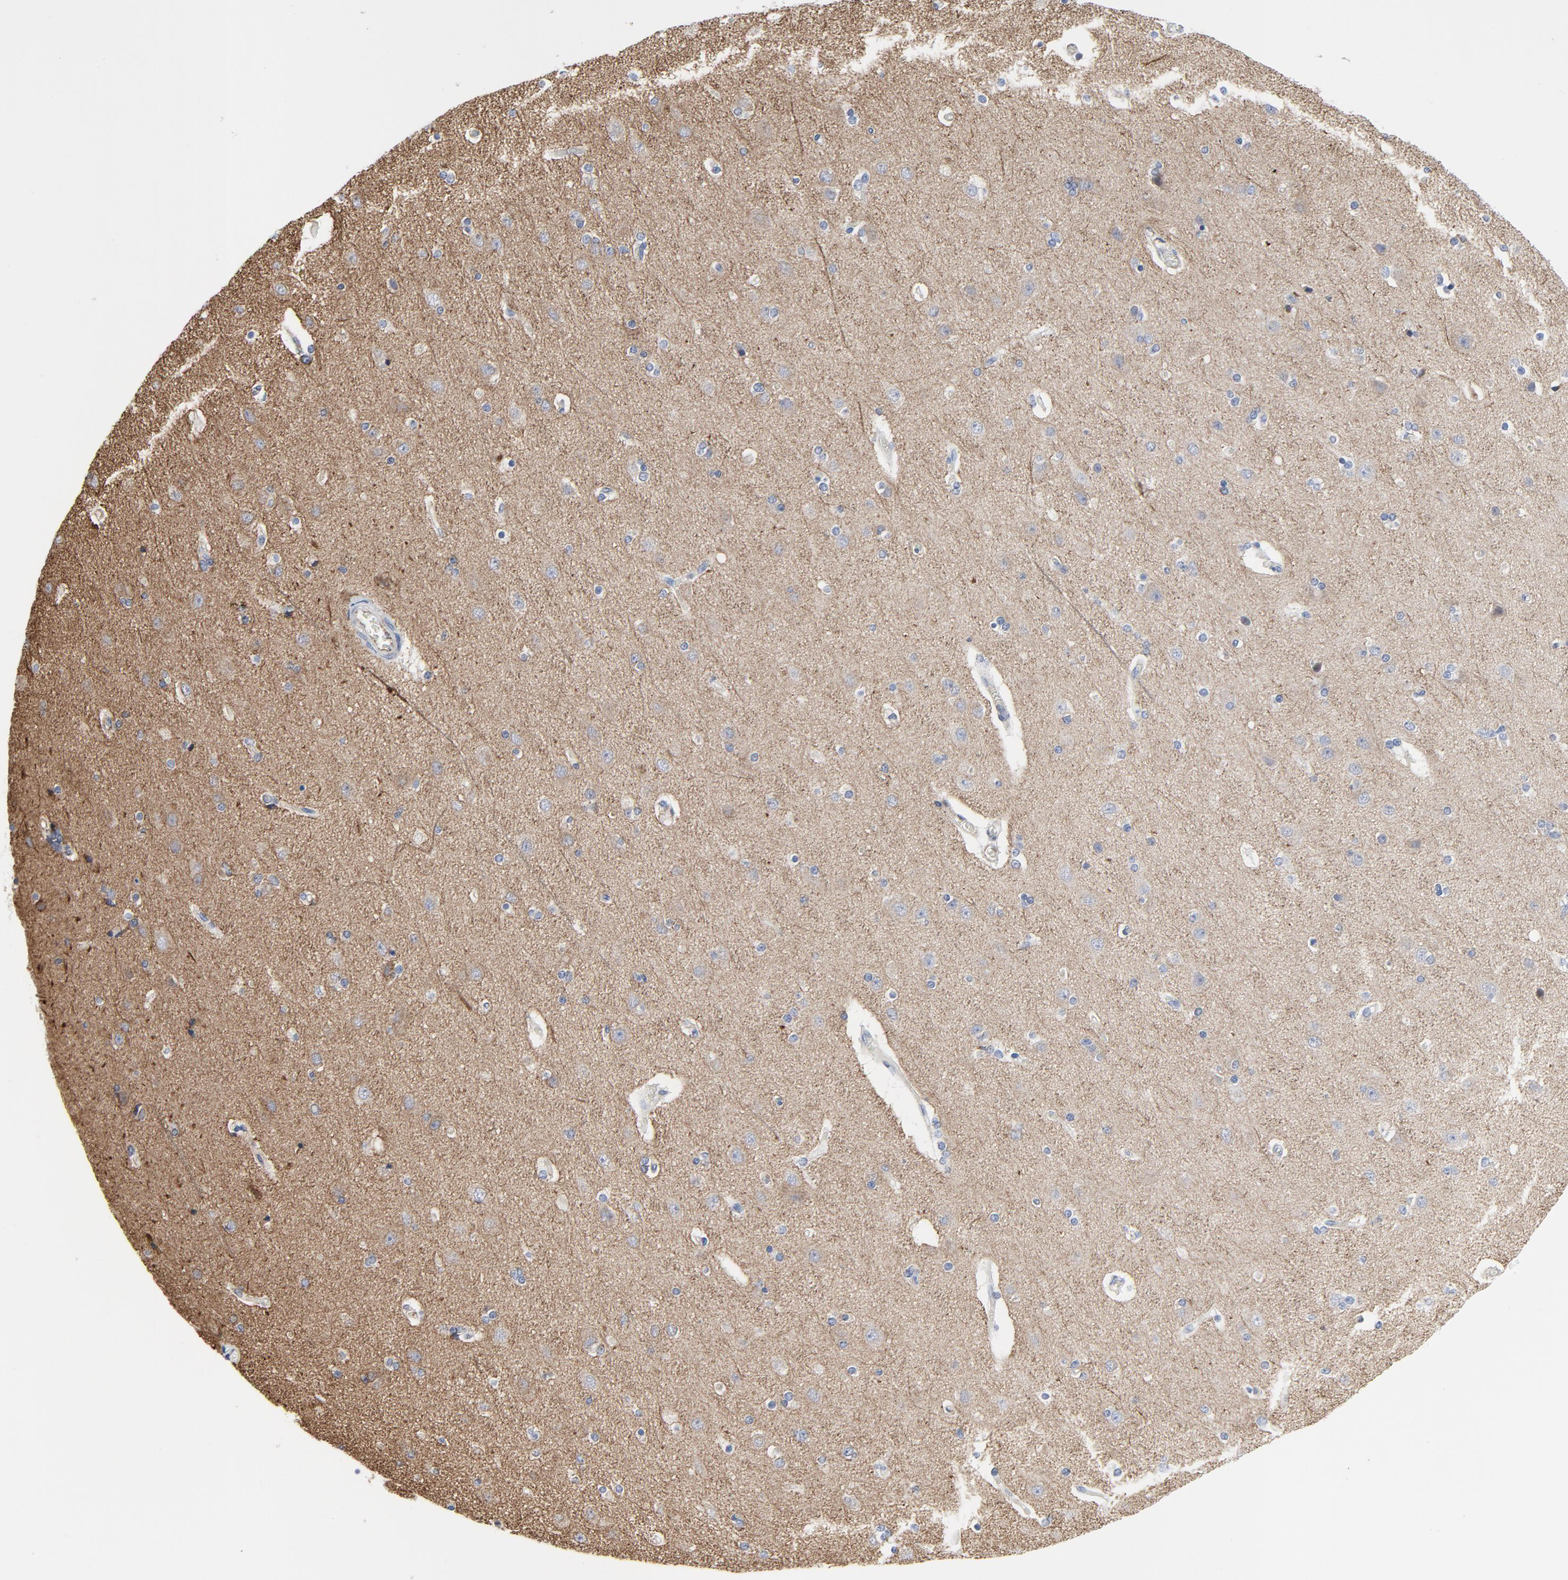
{"staining": {"intensity": "negative", "quantity": "none", "location": "none"}, "tissue": "cerebral cortex", "cell_type": "Endothelial cells", "image_type": "normal", "snomed": [{"axis": "morphology", "description": "Normal tissue, NOS"}, {"axis": "topography", "description": "Cerebral cortex"}], "caption": "Immunohistochemistry histopathology image of normal cerebral cortex: cerebral cortex stained with DAB (3,3'-diaminobenzidine) shows no significant protein expression in endothelial cells. The staining is performed using DAB (3,3'-diaminobenzidine) brown chromogen with nuclei counter-stained in using hematoxylin.", "gene": "TUBB1", "patient": {"sex": "female", "age": 54}}